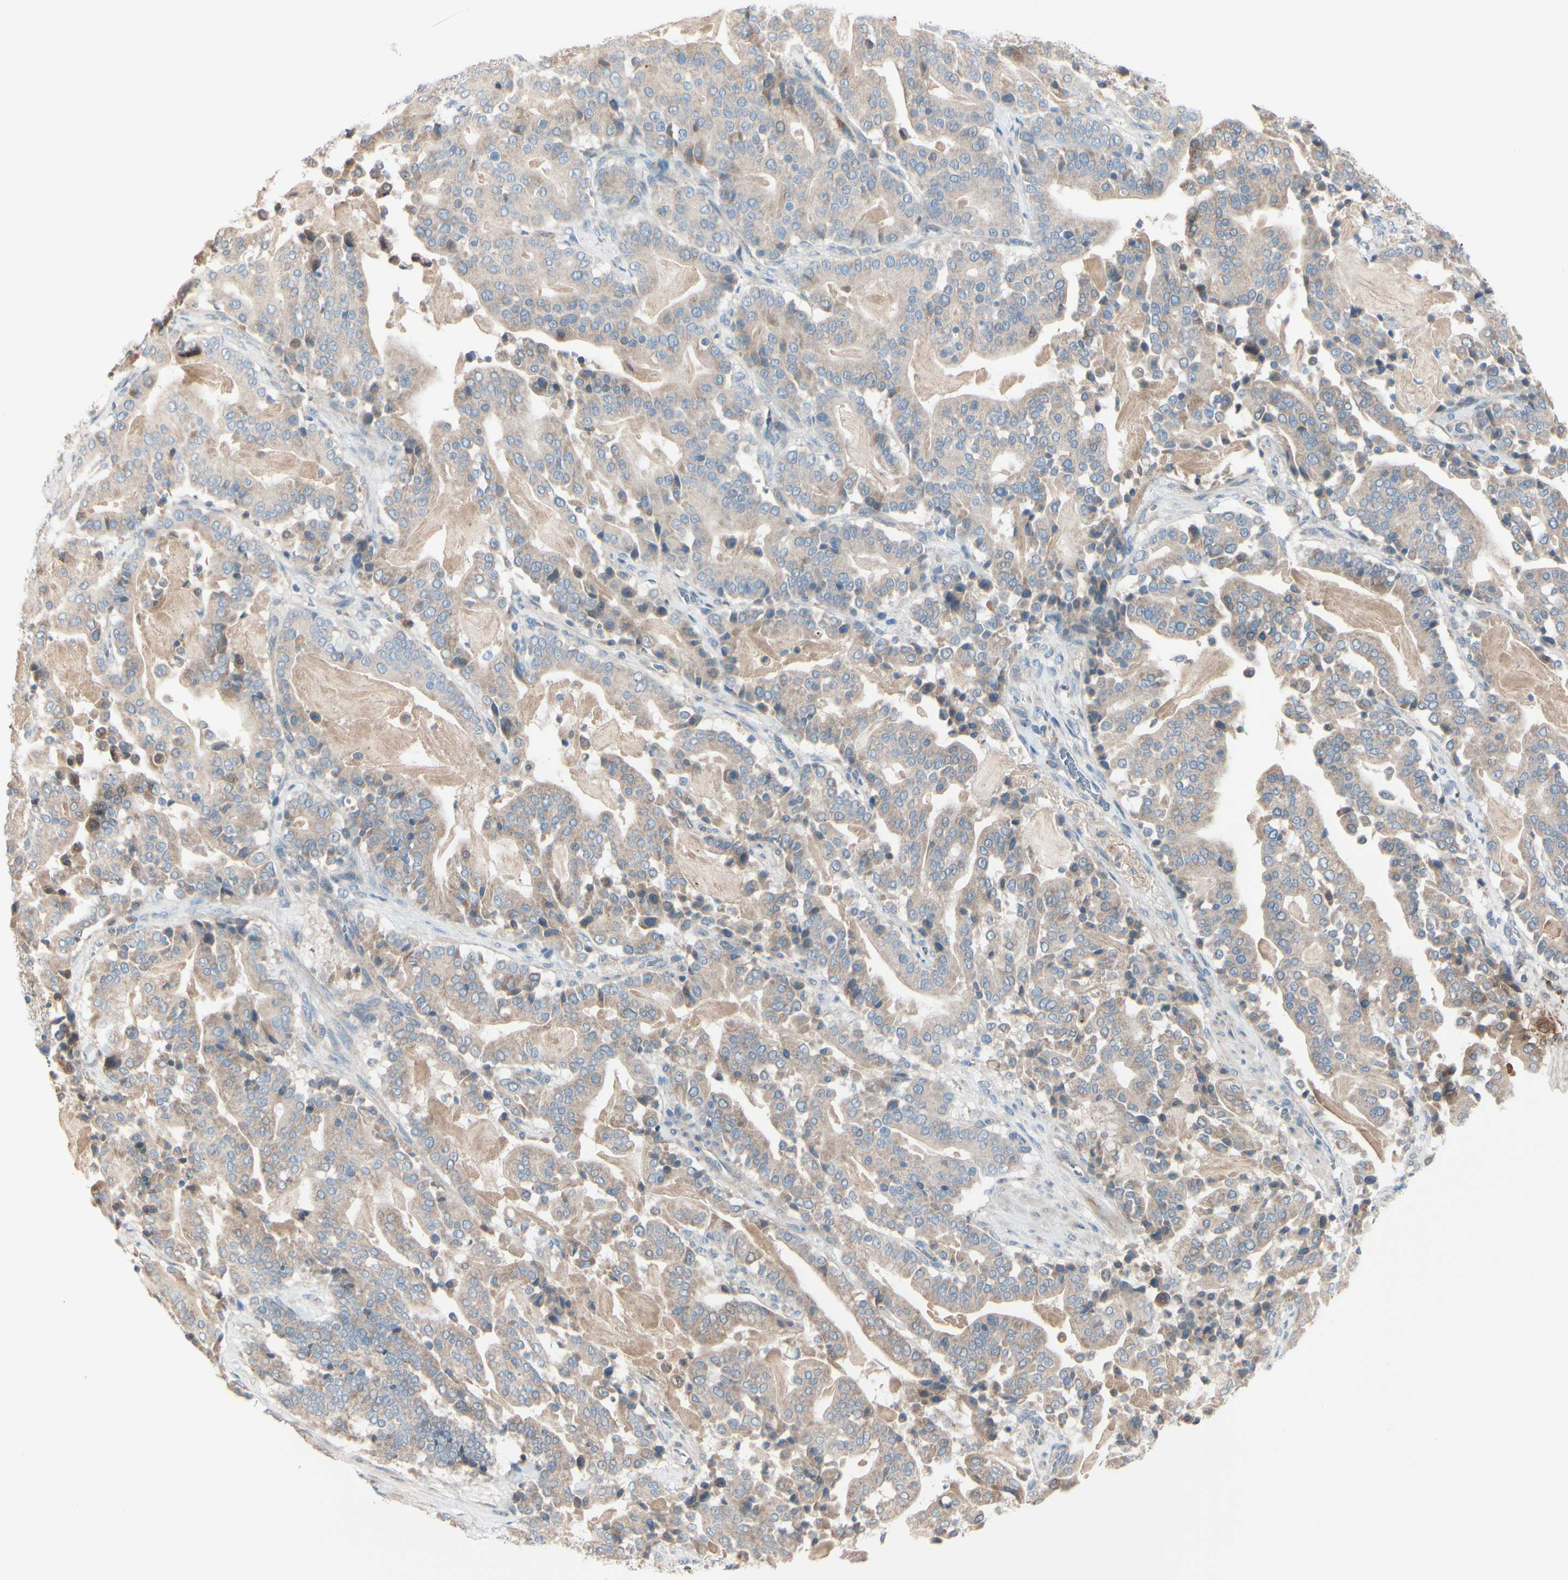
{"staining": {"intensity": "weak", "quantity": ">75%", "location": "cytoplasmic/membranous"}, "tissue": "pancreatic cancer", "cell_type": "Tumor cells", "image_type": "cancer", "snomed": [{"axis": "morphology", "description": "Adenocarcinoma, NOS"}, {"axis": "topography", "description": "Pancreas"}], "caption": "The immunohistochemical stain labels weak cytoplasmic/membranous expression in tumor cells of pancreatic adenocarcinoma tissue. (DAB (3,3'-diaminobenzidine) IHC with brightfield microscopy, high magnification).", "gene": "EPHA3", "patient": {"sex": "male", "age": 63}}